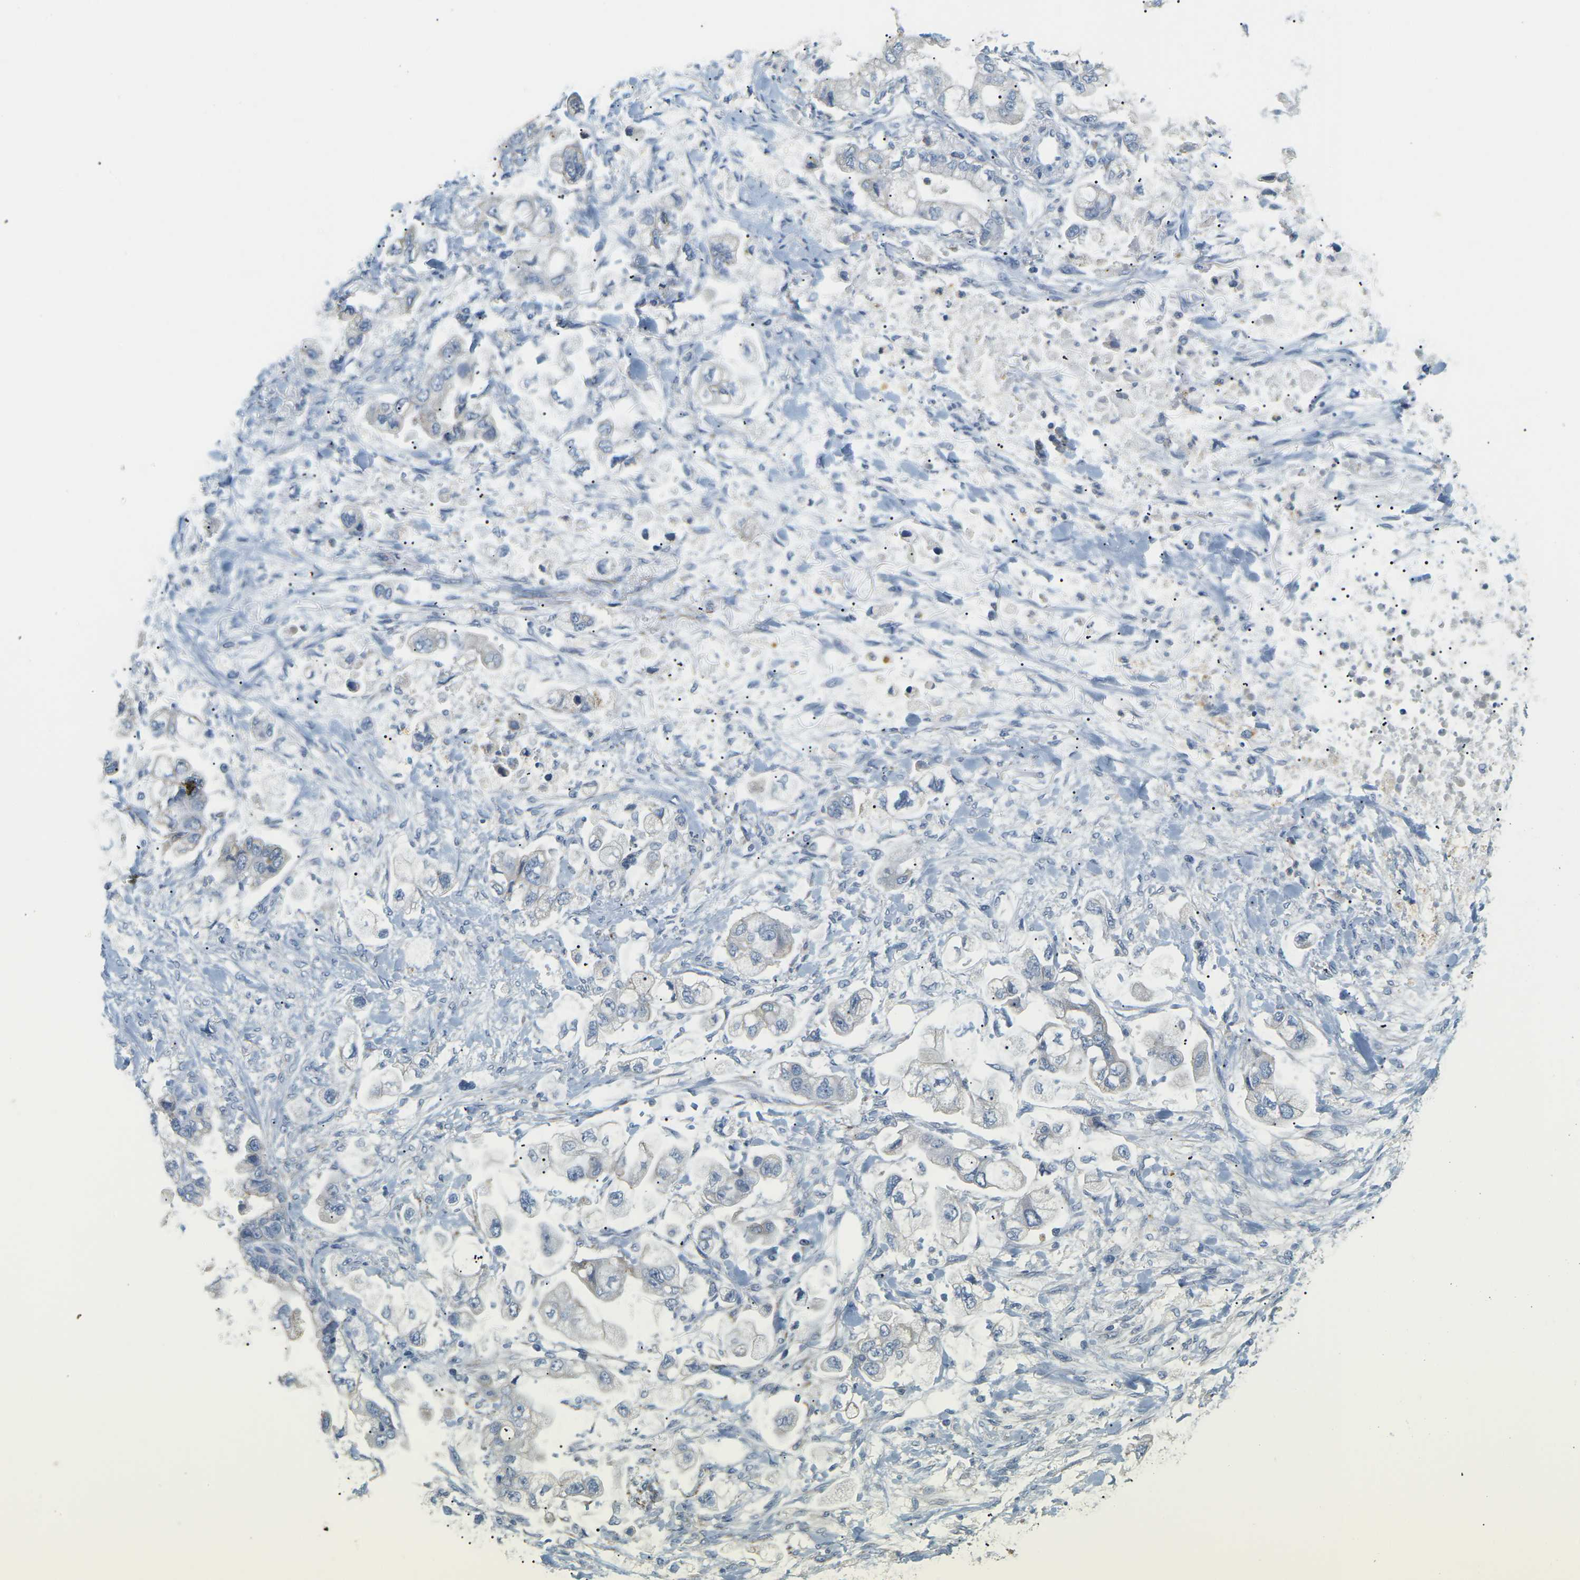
{"staining": {"intensity": "weak", "quantity": "25%-75%", "location": "cytoplasmic/membranous"}, "tissue": "stomach cancer", "cell_type": "Tumor cells", "image_type": "cancer", "snomed": [{"axis": "morphology", "description": "Normal tissue, NOS"}, {"axis": "morphology", "description": "Adenocarcinoma, NOS"}, {"axis": "topography", "description": "Stomach"}], "caption": "A high-resolution micrograph shows immunohistochemistry staining of stomach cancer (adenocarcinoma), which exhibits weak cytoplasmic/membranous expression in about 25%-75% of tumor cells.", "gene": "CD300E", "patient": {"sex": "male", "age": 62}}